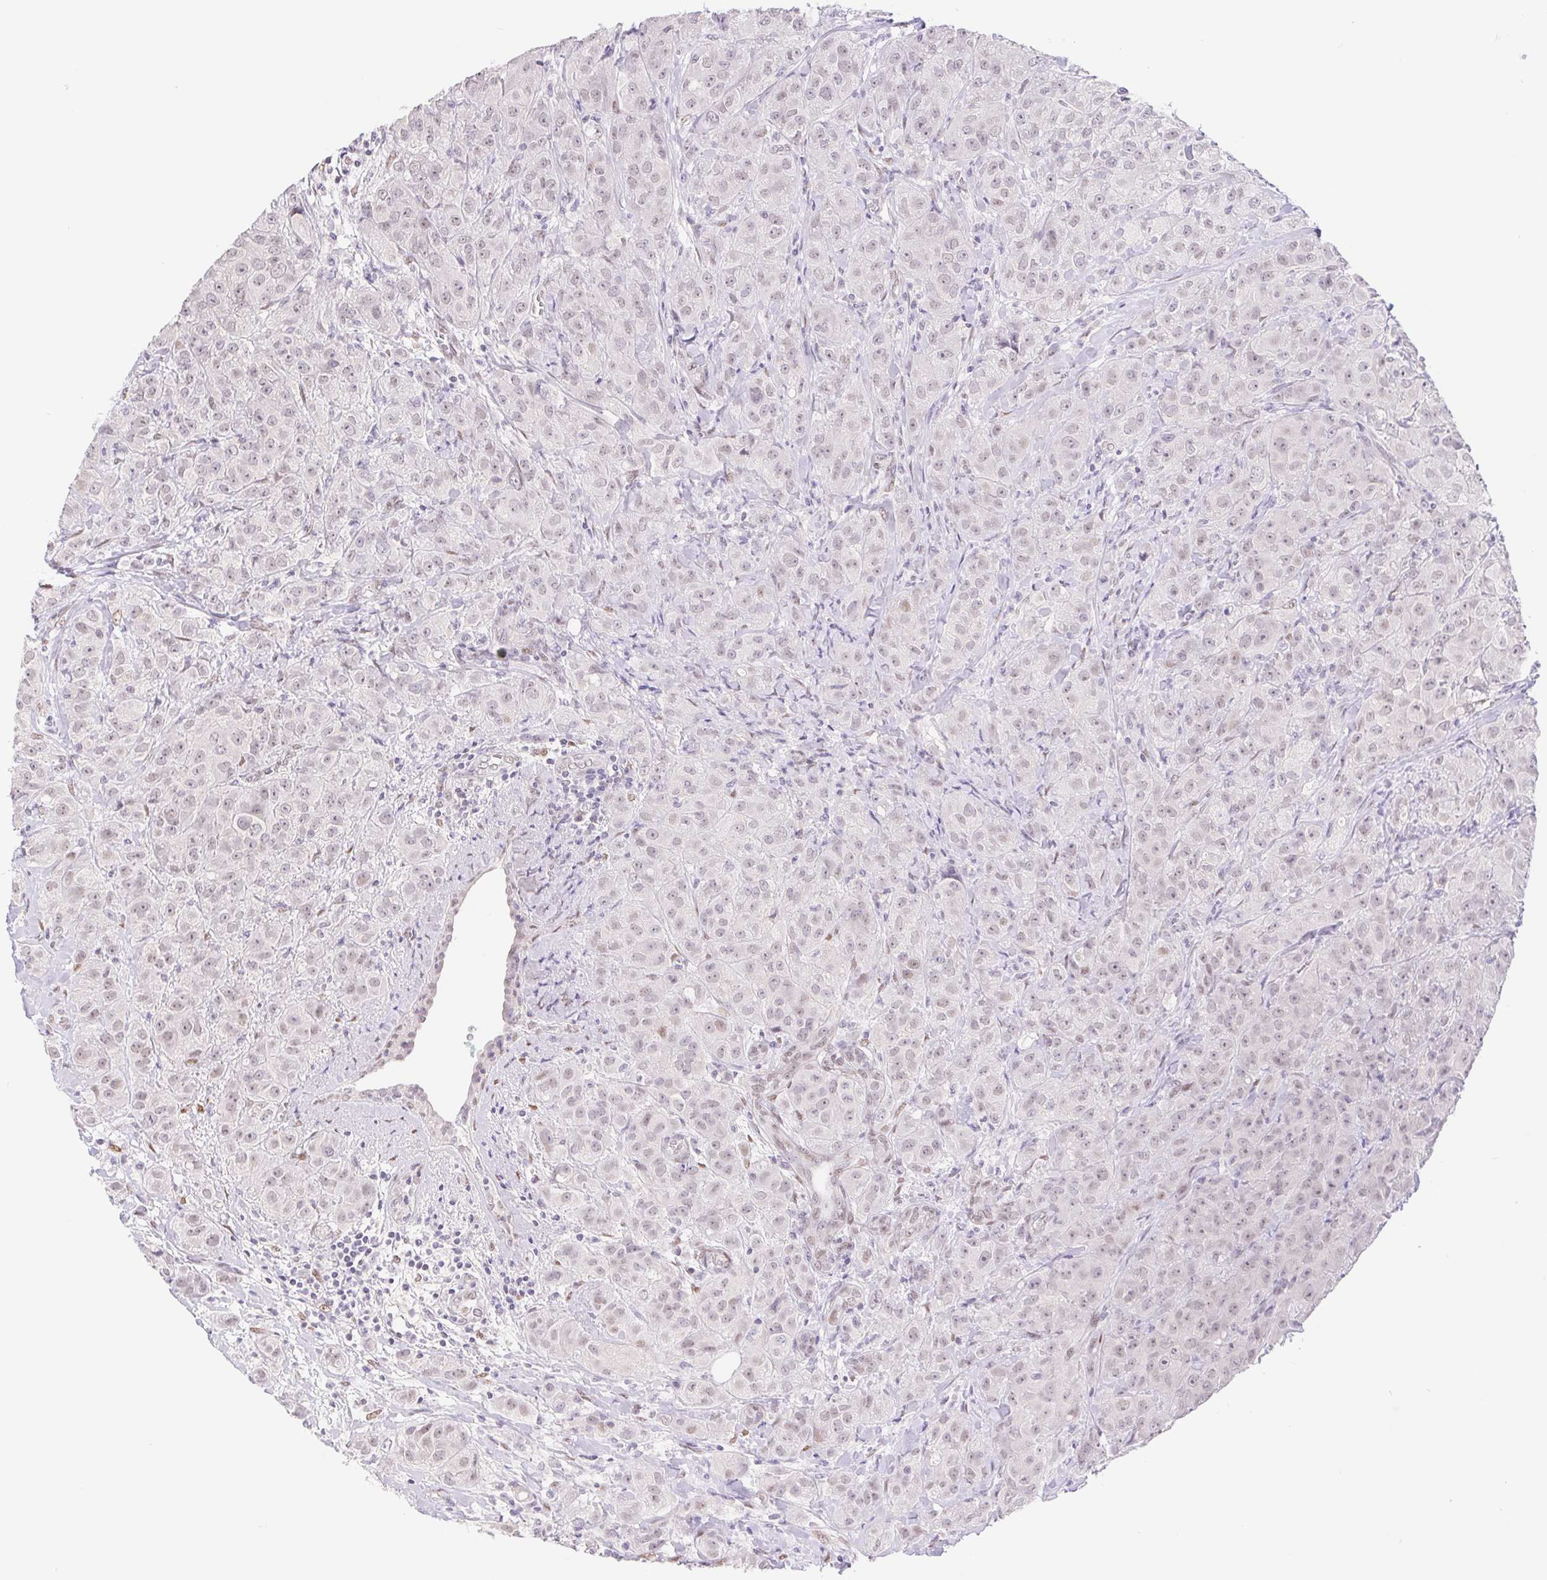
{"staining": {"intensity": "weak", "quantity": "<25%", "location": "nuclear"}, "tissue": "breast cancer", "cell_type": "Tumor cells", "image_type": "cancer", "snomed": [{"axis": "morphology", "description": "Normal tissue, NOS"}, {"axis": "morphology", "description": "Duct carcinoma"}, {"axis": "topography", "description": "Breast"}], "caption": "Tumor cells show no significant expression in breast infiltrating ductal carcinoma. (DAB immunohistochemistry visualized using brightfield microscopy, high magnification).", "gene": "CAND1", "patient": {"sex": "female", "age": 43}}